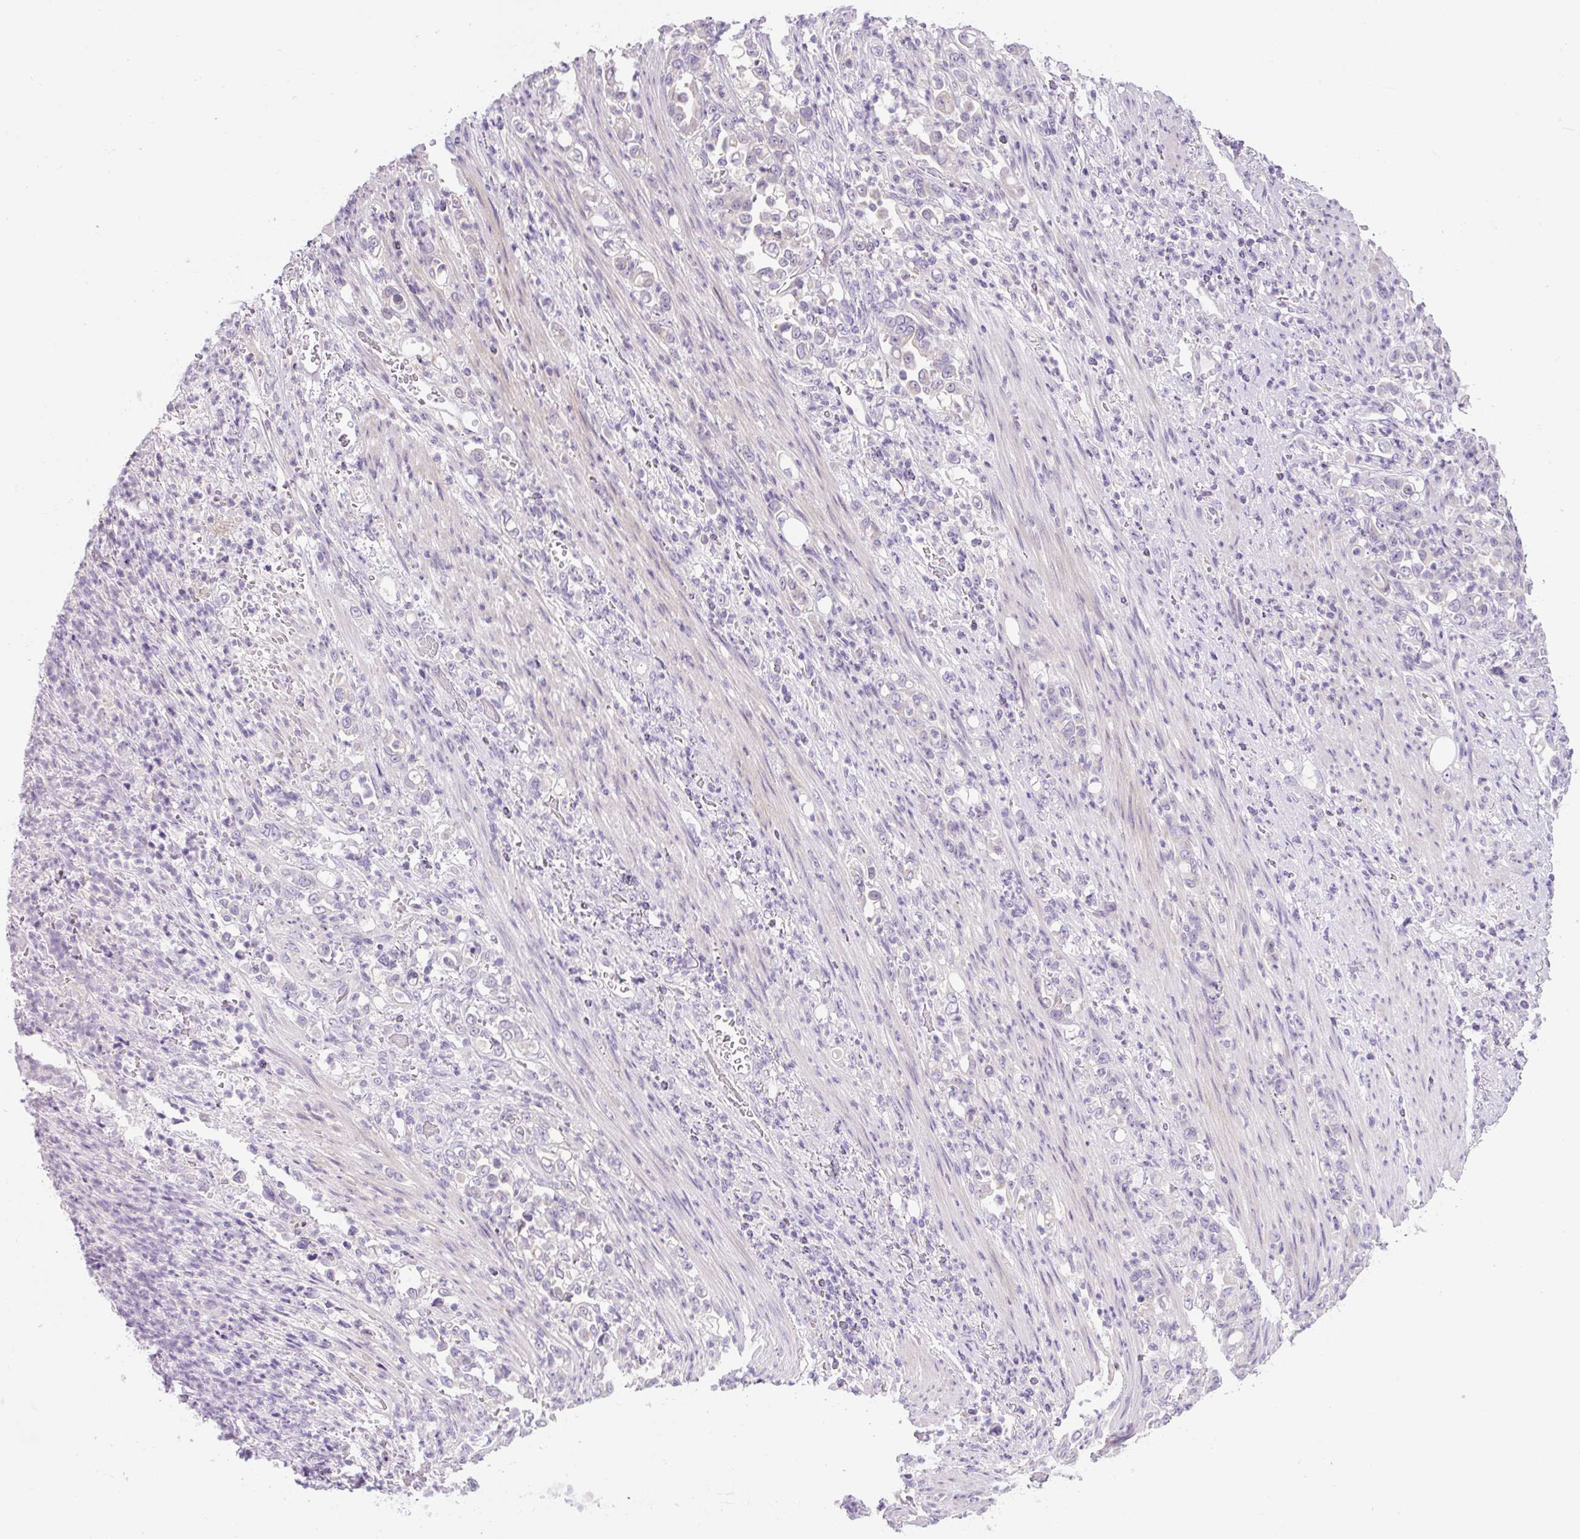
{"staining": {"intensity": "negative", "quantity": "none", "location": "none"}, "tissue": "stomach cancer", "cell_type": "Tumor cells", "image_type": "cancer", "snomed": [{"axis": "morphology", "description": "Normal tissue, NOS"}, {"axis": "morphology", "description": "Adenocarcinoma, NOS"}, {"axis": "topography", "description": "Stomach"}], "caption": "IHC histopathology image of neoplastic tissue: human stomach adenocarcinoma stained with DAB reveals no significant protein expression in tumor cells.", "gene": "UBL3", "patient": {"sex": "female", "age": 79}}